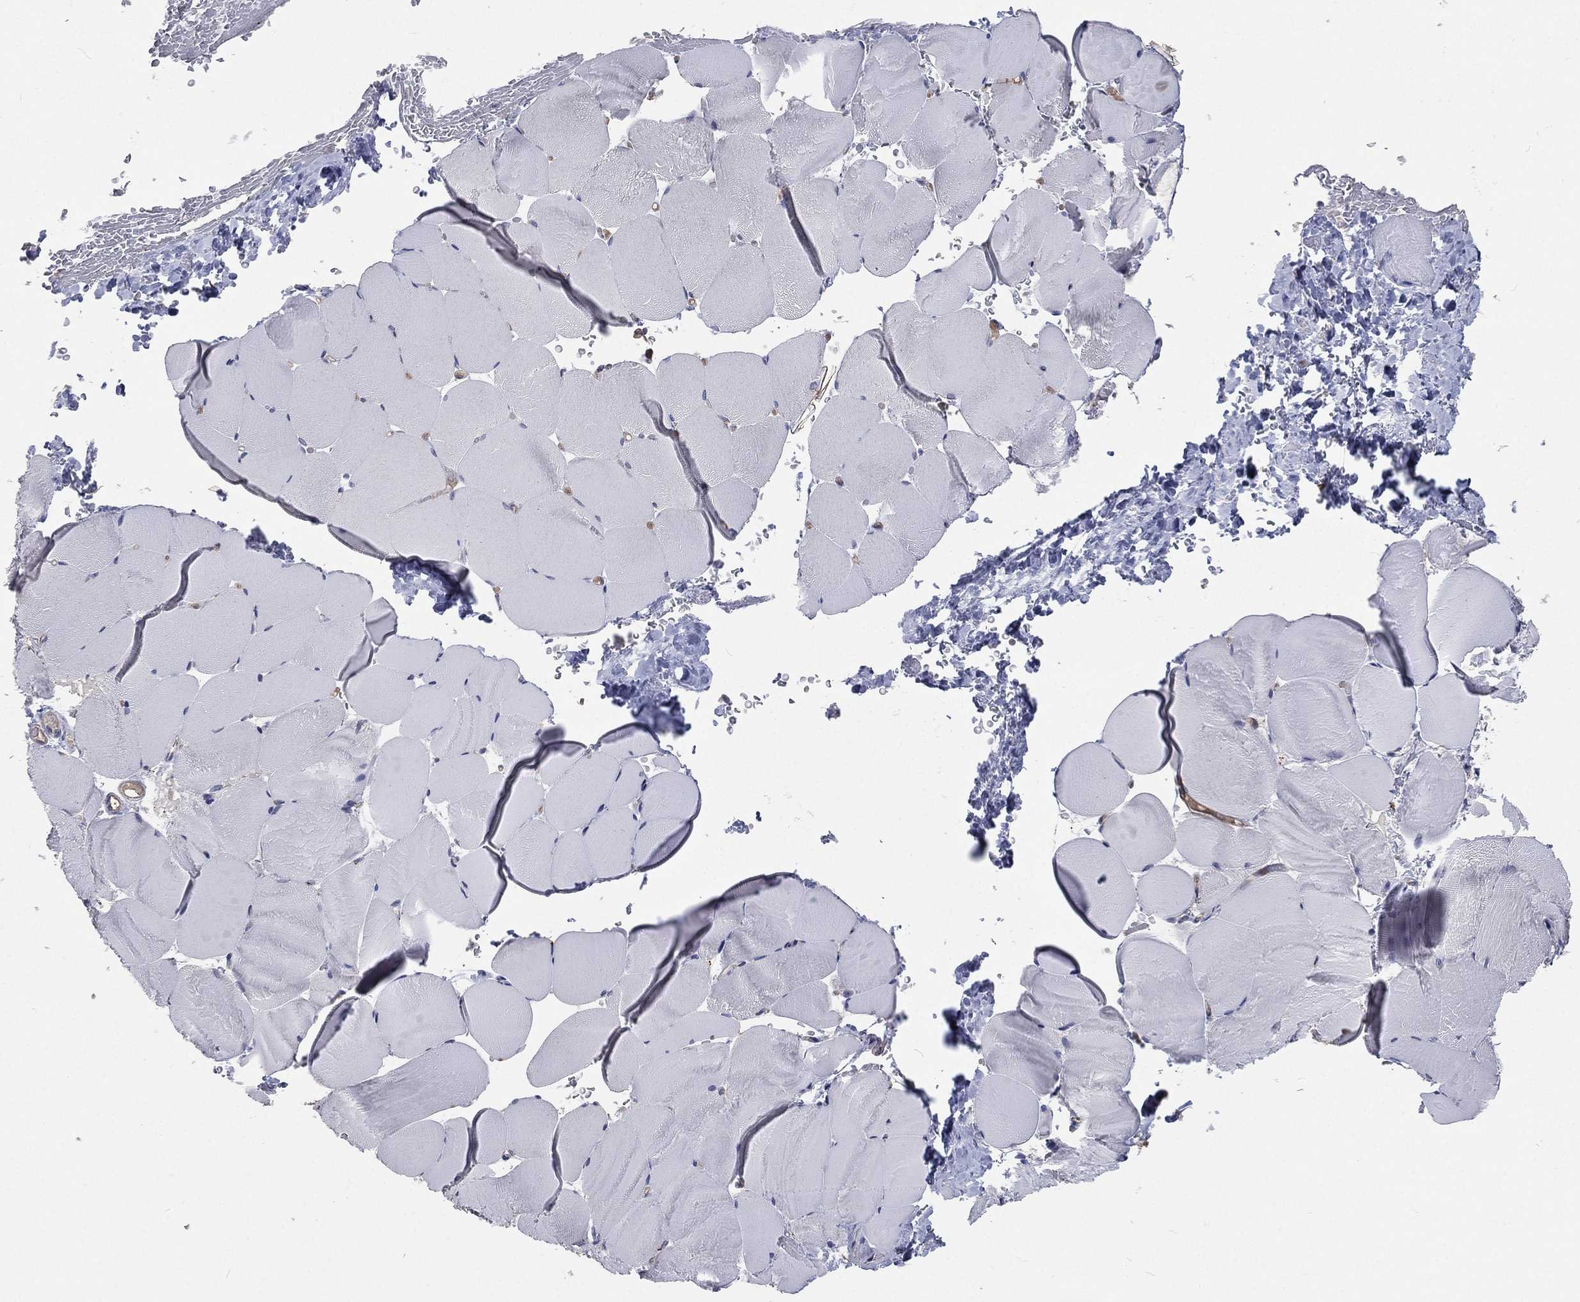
{"staining": {"intensity": "negative", "quantity": "none", "location": "none"}, "tissue": "skeletal muscle", "cell_type": "Myocytes", "image_type": "normal", "snomed": [{"axis": "morphology", "description": "Normal tissue, NOS"}, {"axis": "topography", "description": "Skeletal muscle"}], "caption": "An image of skeletal muscle stained for a protein exhibits no brown staining in myocytes.", "gene": "CROCC", "patient": {"sex": "female", "age": 37}}